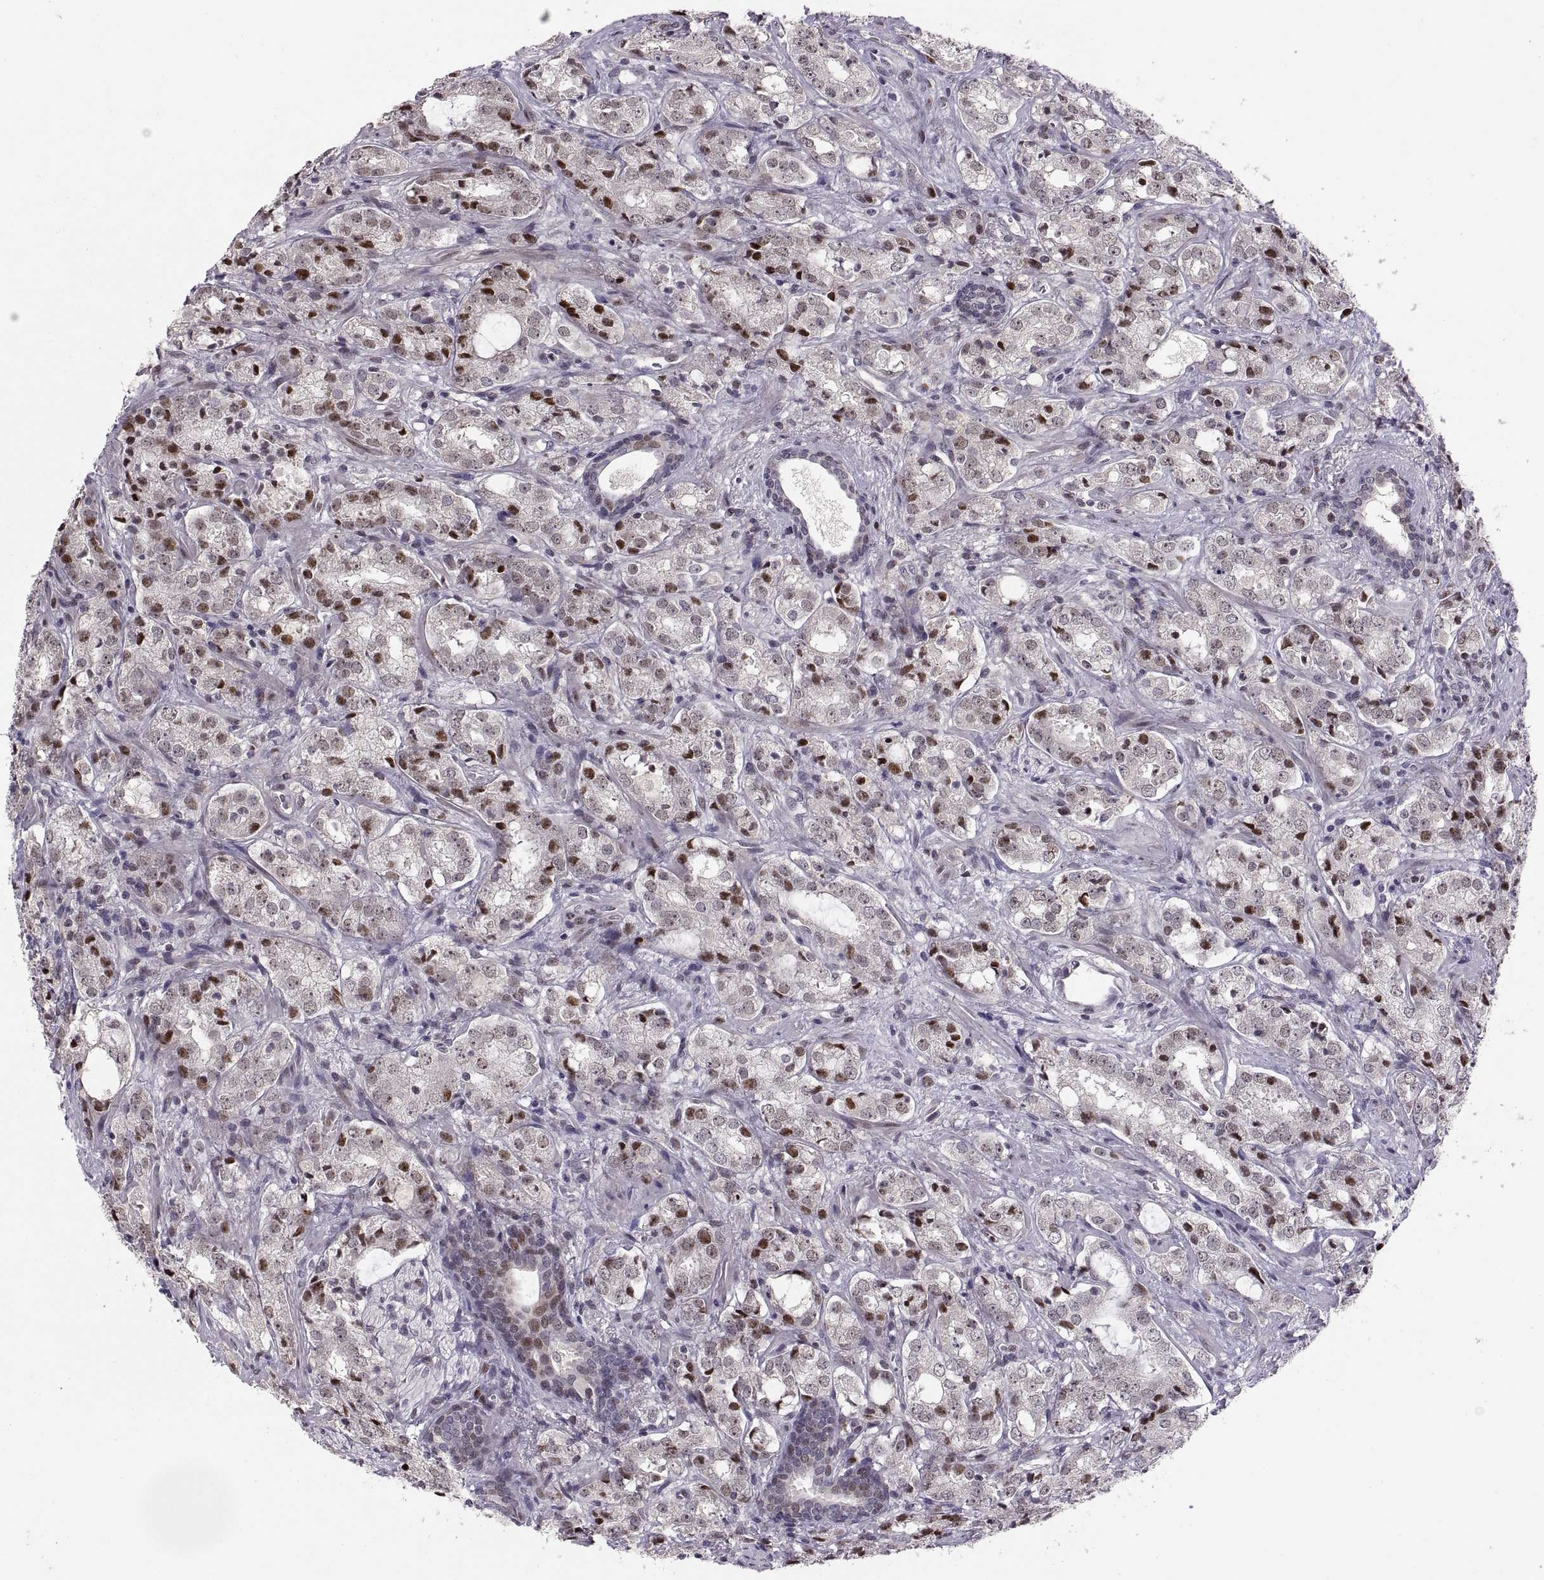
{"staining": {"intensity": "strong", "quantity": "25%-75%", "location": "nuclear"}, "tissue": "prostate cancer", "cell_type": "Tumor cells", "image_type": "cancer", "snomed": [{"axis": "morphology", "description": "Adenocarcinoma, NOS"}, {"axis": "topography", "description": "Prostate"}], "caption": "Brown immunohistochemical staining in prostate cancer (adenocarcinoma) shows strong nuclear positivity in about 25%-75% of tumor cells. Ihc stains the protein of interest in brown and the nuclei are stained blue.", "gene": "SNAI1", "patient": {"sex": "male", "age": 66}}